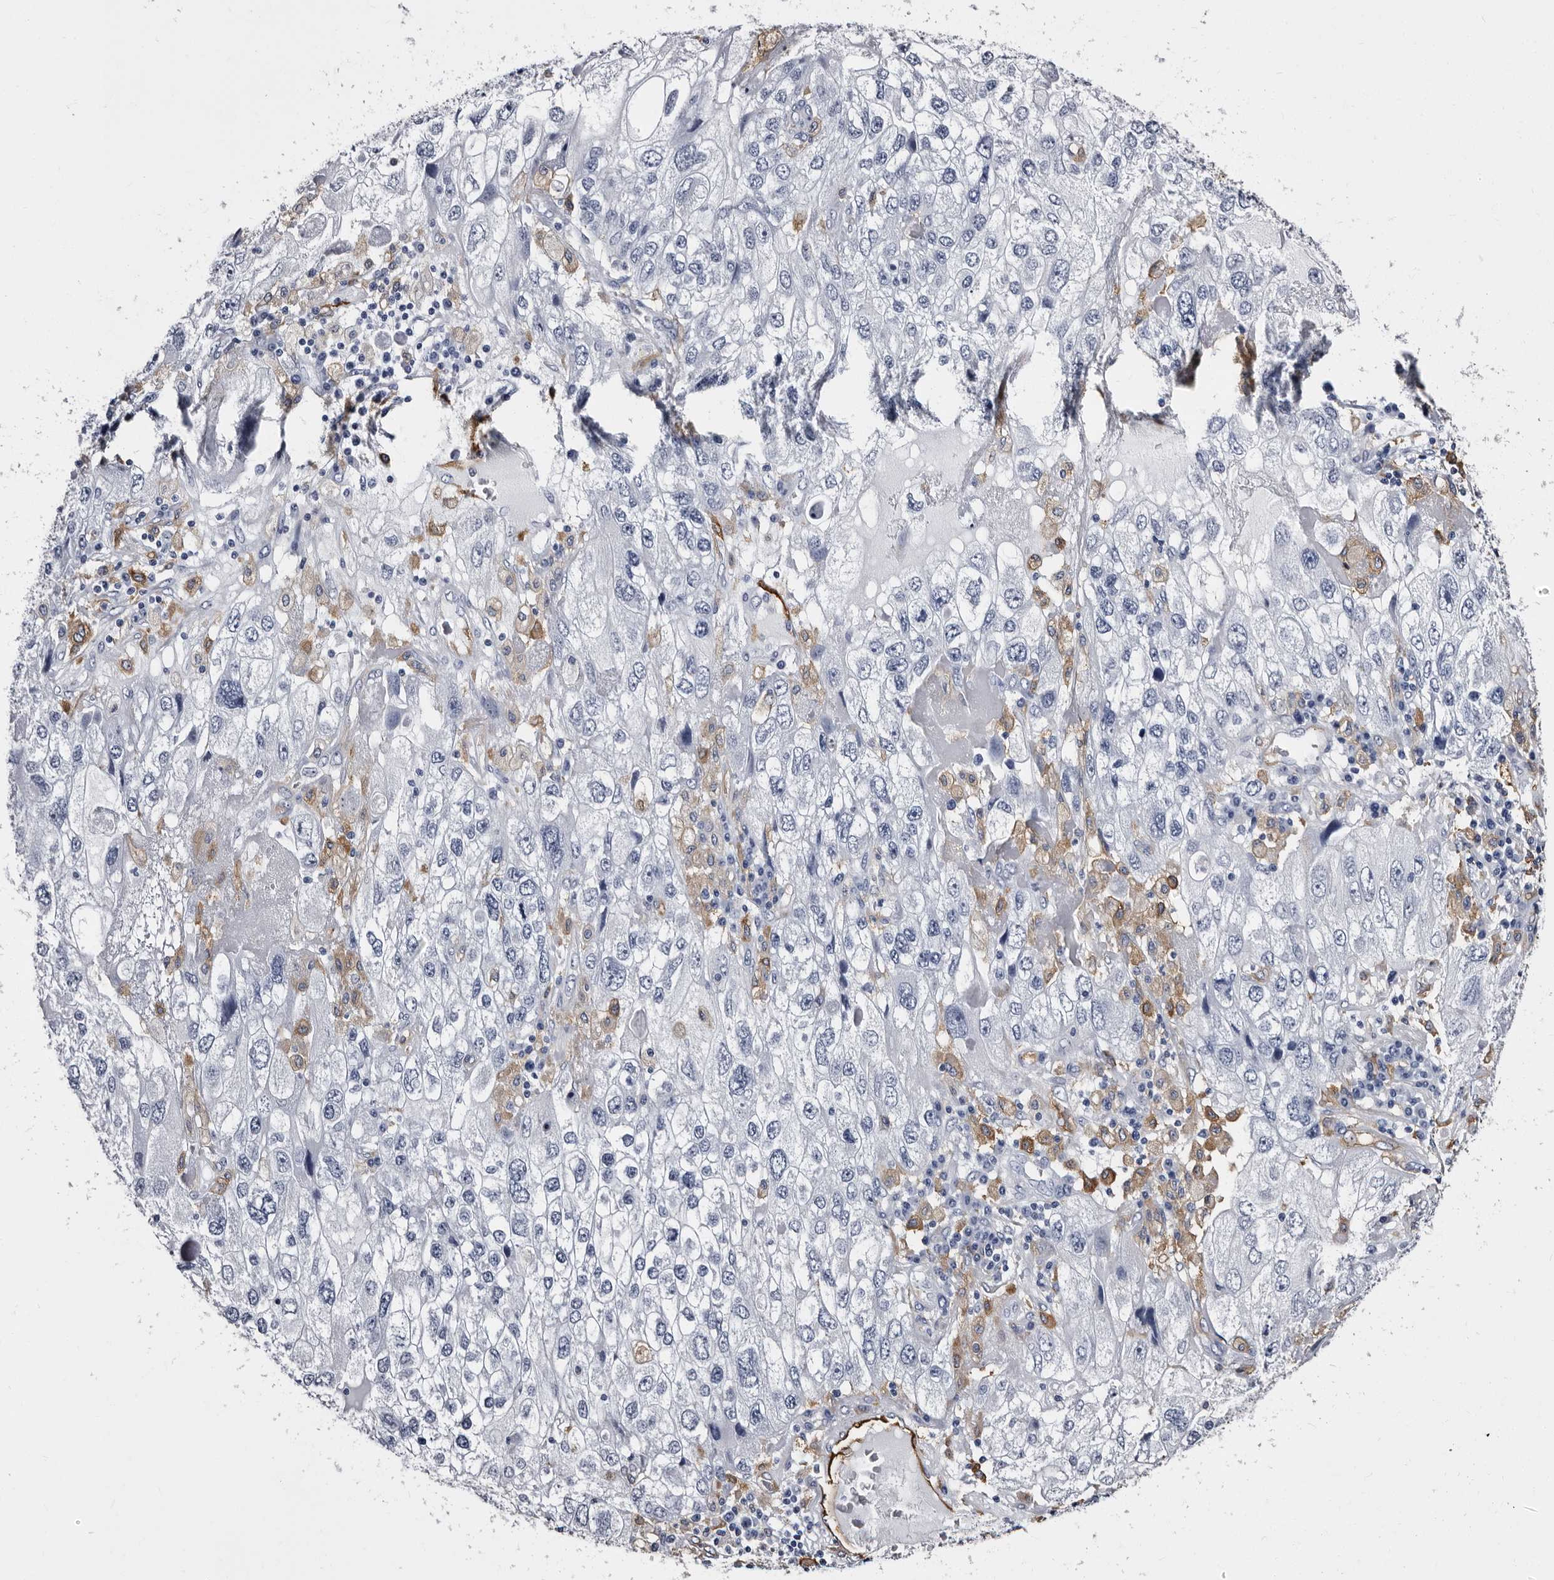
{"staining": {"intensity": "negative", "quantity": "none", "location": "none"}, "tissue": "endometrial cancer", "cell_type": "Tumor cells", "image_type": "cancer", "snomed": [{"axis": "morphology", "description": "Adenocarcinoma, NOS"}, {"axis": "topography", "description": "Endometrium"}], "caption": "This is a photomicrograph of IHC staining of endometrial adenocarcinoma, which shows no positivity in tumor cells.", "gene": "EPB41L3", "patient": {"sex": "female", "age": 49}}